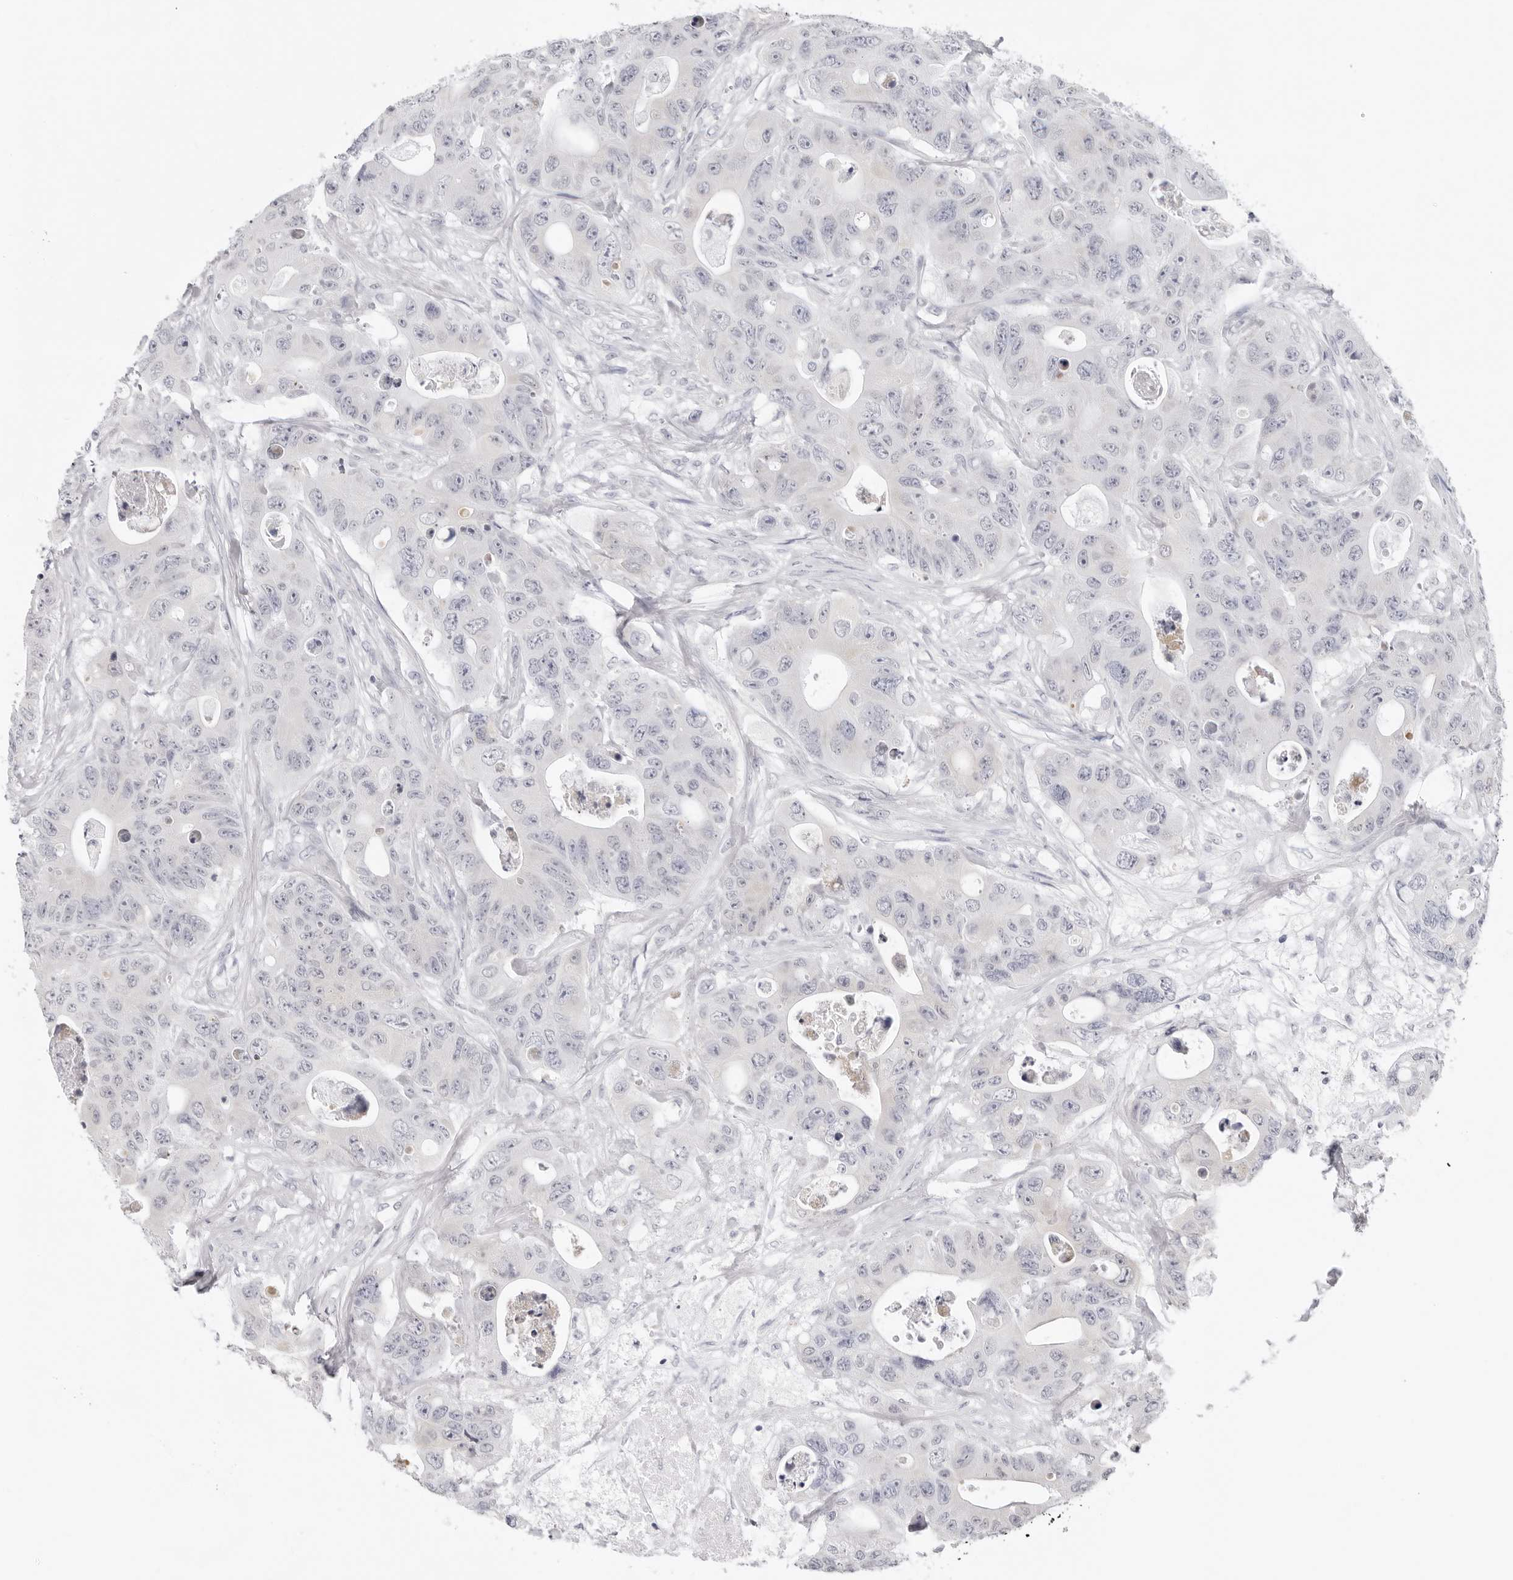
{"staining": {"intensity": "negative", "quantity": "none", "location": "none"}, "tissue": "colorectal cancer", "cell_type": "Tumor cells", "image_type": "cancer", "snomed": [{"axis": "morphology", "description": "Adenocarcinoma, NOS"}, {"axis": "topography", "description": "Colon"}], "caption": "An IHC image of adenocarcinoma (colorectal) is shown. There is no staining in tumor cells of adenocarcinoma (colorectal). The staining was performed using DAB to visualize the protein expression in brown, while the nuclei were stained in blue with hematoxylin (Magnification: 20x).", "gene": "FDPS", "patient": {"sex": "female", "age": 46}}